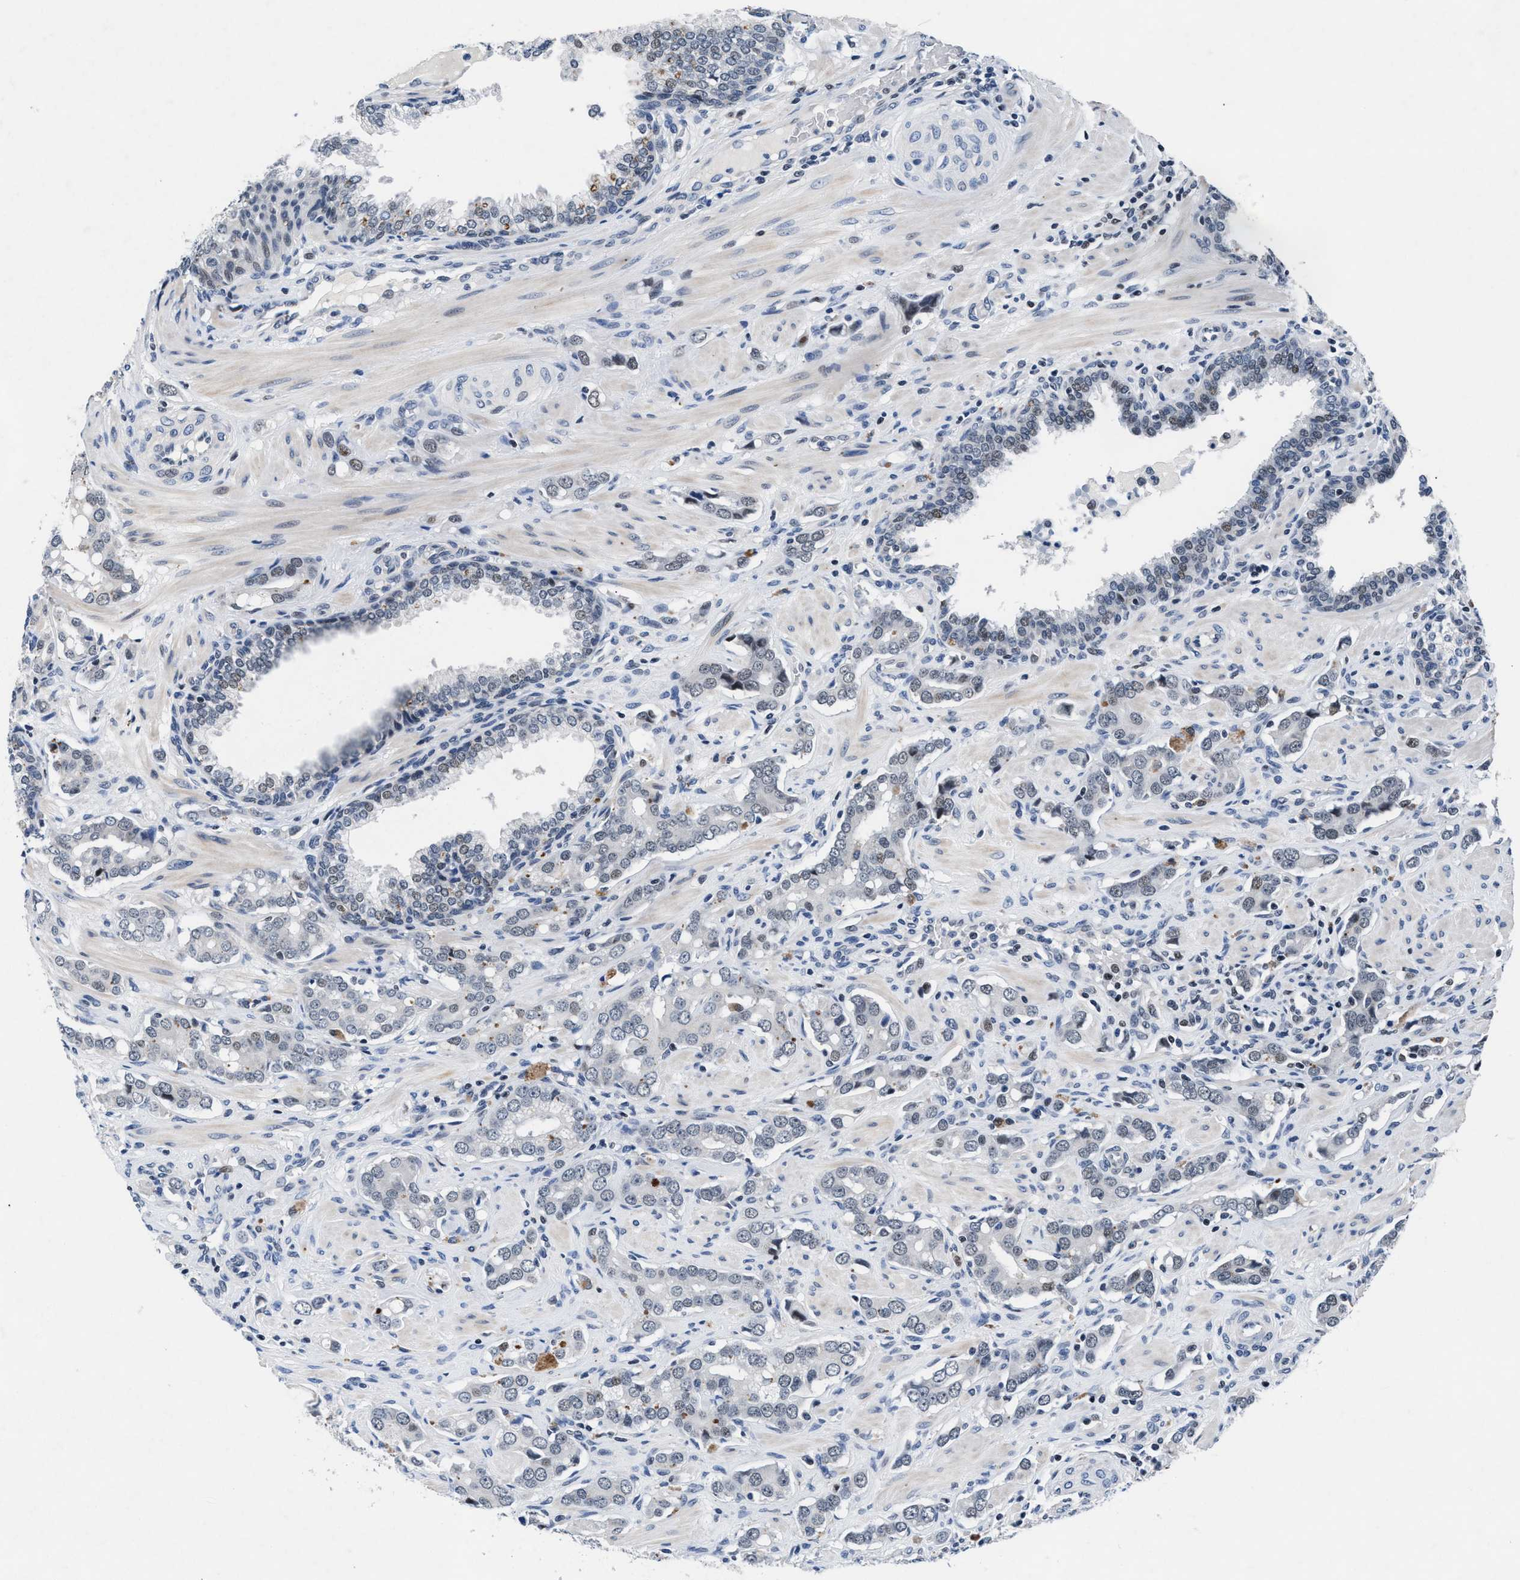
{"staining": {"intensity": "negative", "quantity": "none", "location": "none"}, "tissue": "prostate cancer", "cell_type": "Tumor cells", "image_type": "cancer", "snomed": [{"axis": "morphology", "description": "Adenocarcinoma, High grade"}, {"axis": "topography", "description": "Prostate"}], "caption": "Immunohistochemistry (IHC) micrograph of neoplastic tissue: human prostate cancer stained with DAB shows no significant protein expression in tumor cells.", "gene": "WDR81", "patient": {"sex": "male", "age": 52}}